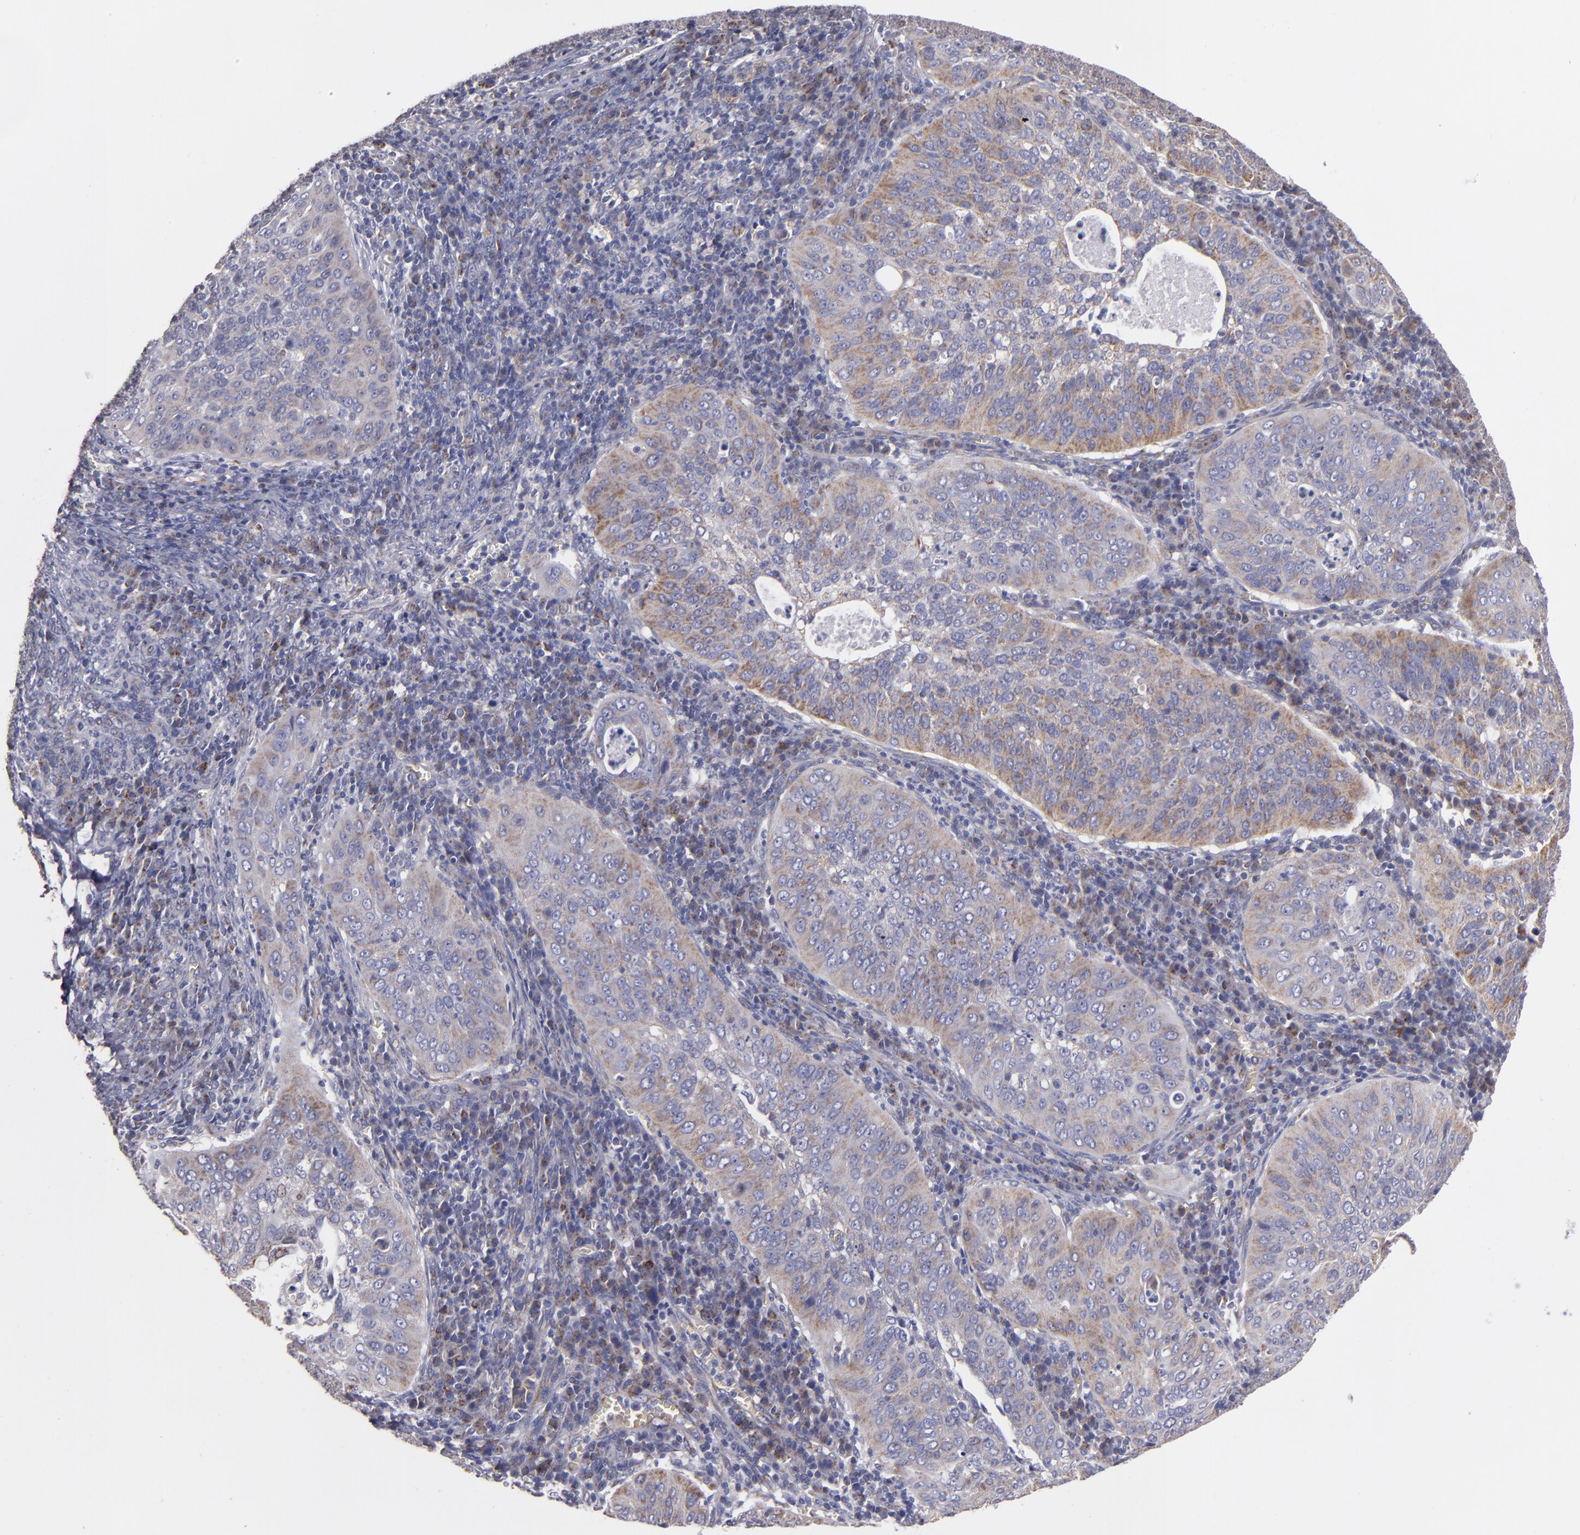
{"staining": {"intensity": "weak", "quantity": ">75%", "location": "cytoplasmic/membranous"}, "tissue": "cervical cancer", "cell_type": "Tumor cells", "image_type": "cancer", "snomed": [{"axis": "morphology", "description": "Squamous cell carcinoma, NOS"}, {"axis": "topography", "description": "Cervix"}], "caption": "Immunohistochemistry histopathology image of human cervical cancer stained for a protein (brown), which demonstrates low levels of weak cytoplasmic/membranous expression in approximately >75% of tumor cells.", "gene": "CLTA", "patient": {"sex": "female", "age": 39}}